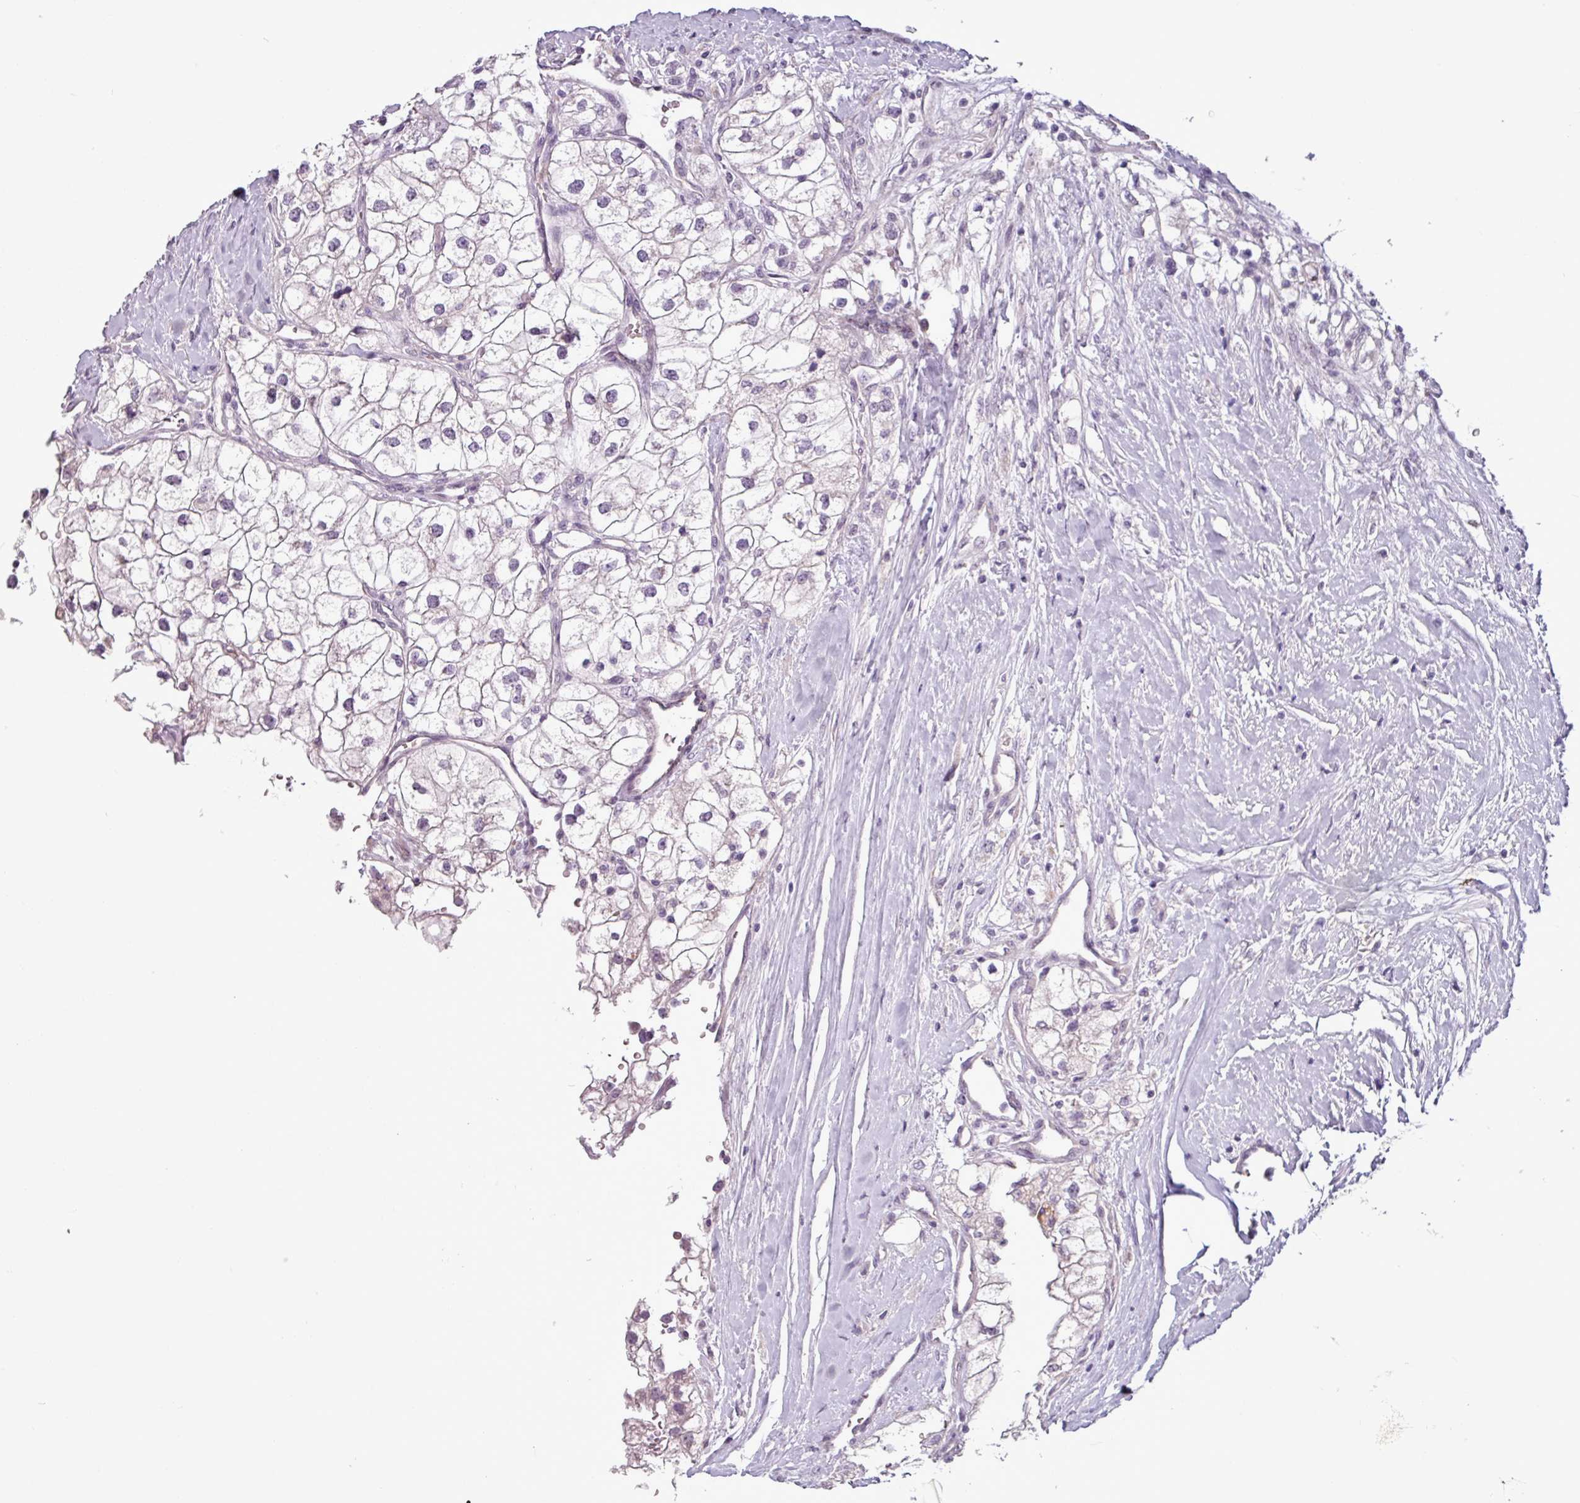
{"staining": {"intensity": "negative", "quantity": "none", "location": "none"}, "tissue": "renal cancer", "cell_type": "Tumor cells", "image_type": "cancer", "snomed": [{"axis": "morphology", "description": "Adenocarcinoma, NOS"}, {"axis": "topography", "description": "Kidney"}], "caption": "Tumor cells show no significant staining in adenocarcinoma (renal). (DAB (3,3'-diaminobenzidine) immunohistochemistry with hematoxylin counter stain).", "gene": "C9orf24", "patient": {"sex": "male", "age": 59}}